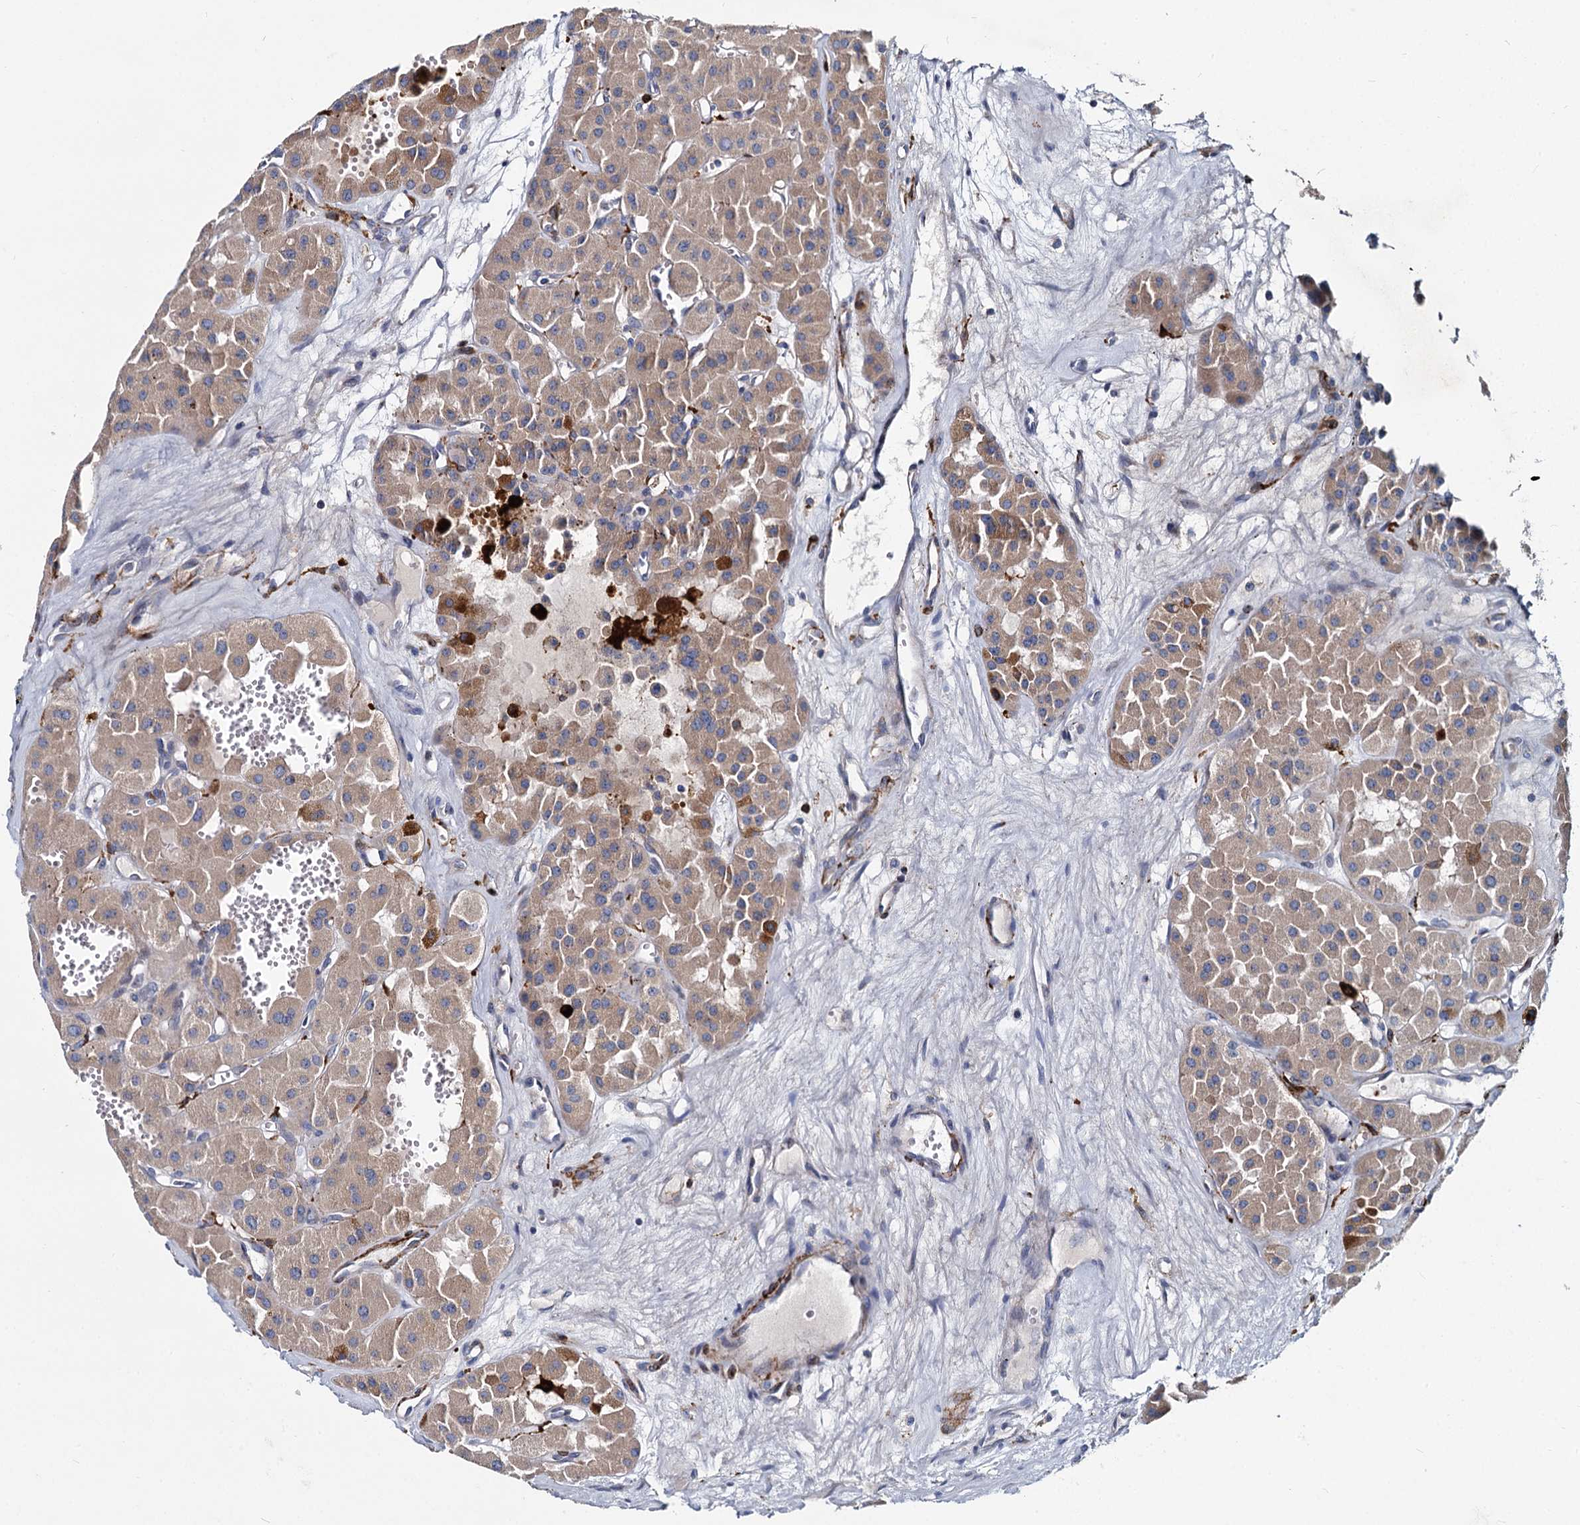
{"staining": {"intensity": "moderate", "quantity": ">75%", "location": "cytoplasmic/membranous"}, "tissue": "renal cancer", "cell_type": "Tumor cells", "image_type": "cancer", "snomed": [{"axis": "morphology", "description": "Carcinoma, NOS"}, {"axis": "topography", "description": "Kidney"}], "caption": "Protein staining of renal carcinoma tissue reveals moderate cytoplasmic/membranous expression in about >75% of tumor cells.", "gene": "DCUN1D2", "patient": {"sex": "female", "age": 75}}